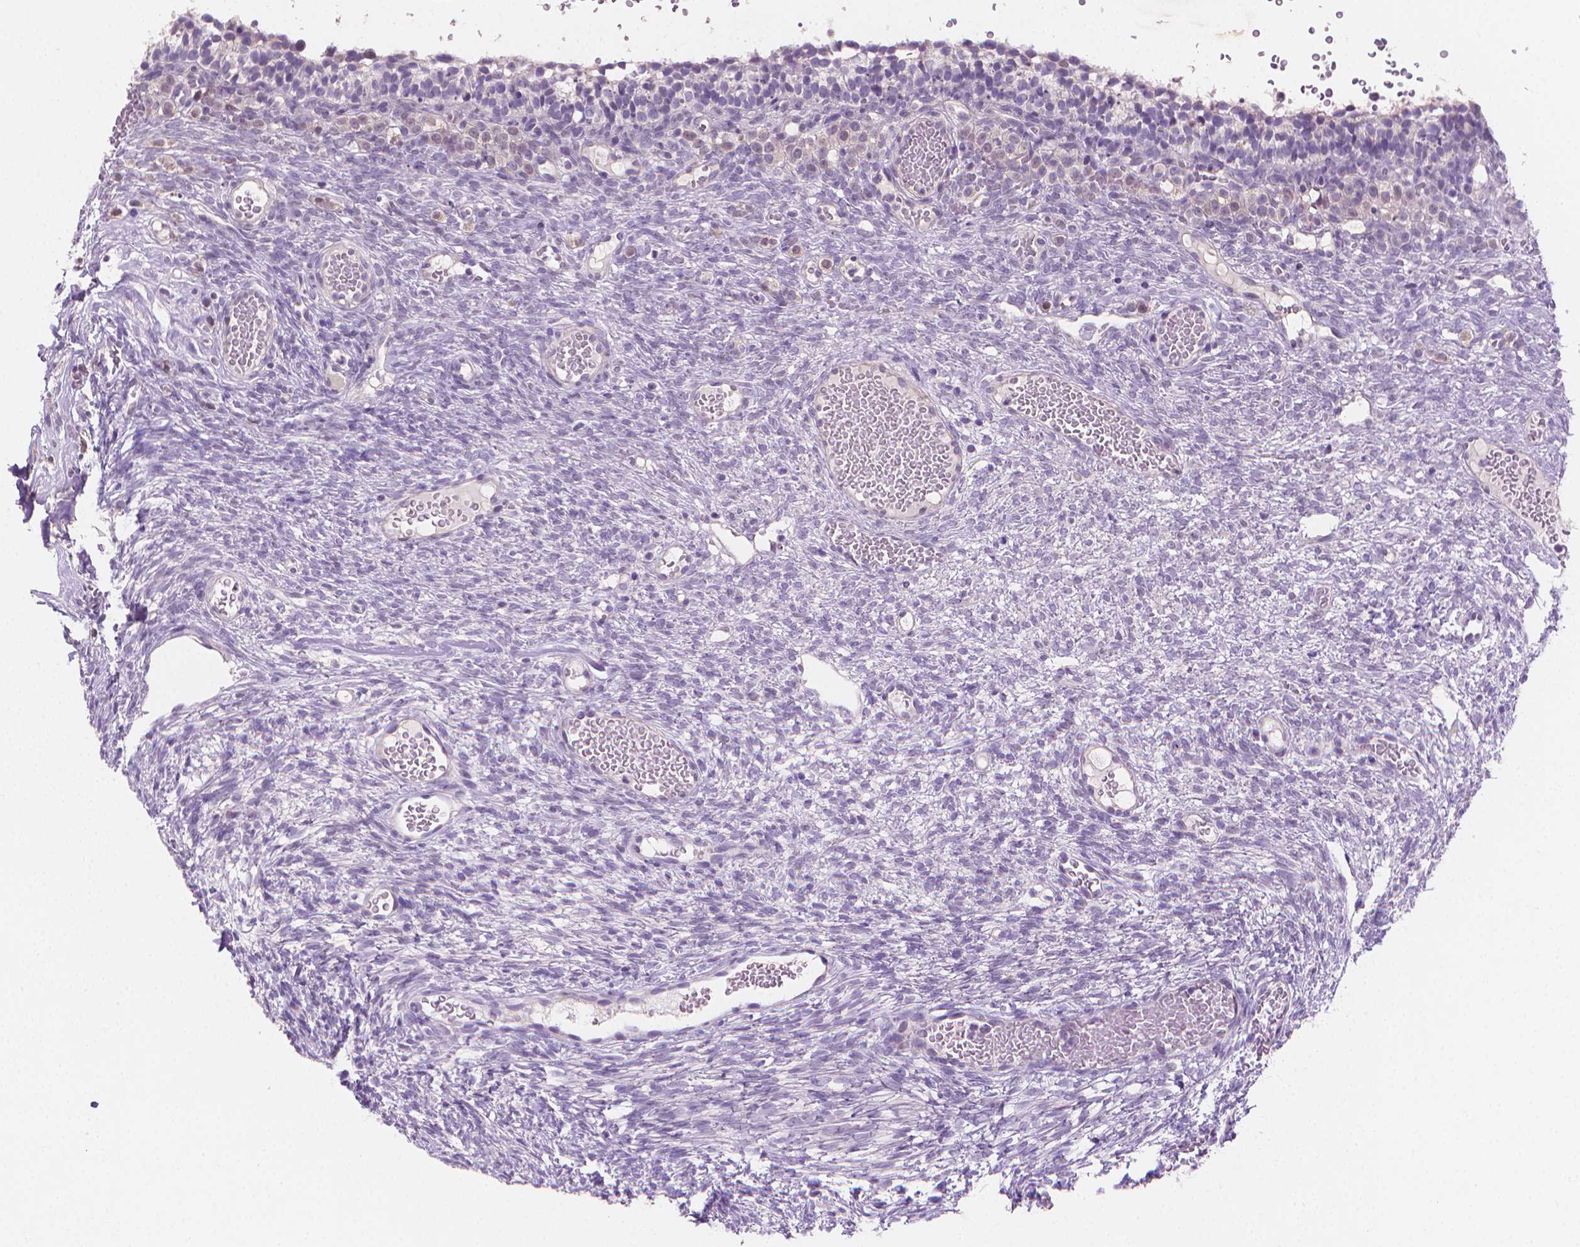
{"staining": {"intensity": "negative", "quantity": "none", "location": "none"}, "tissue": "ovary", "cell_type": "Ovarian stroma cells", "image_type": "normal", "snomed": [{"axis": "morphology", "description": "Normal tissue, NOS"}, {"axis": "topography", "description": "Ovary"}], "caption": "Immunohistochemistry (IHC) image of normal ovary: human ovary stained with DAB reveals no significant protein staining in ovarian stroma cells.", "gene": "CLXN", "patient": {"sex": "female", "age": 34}}